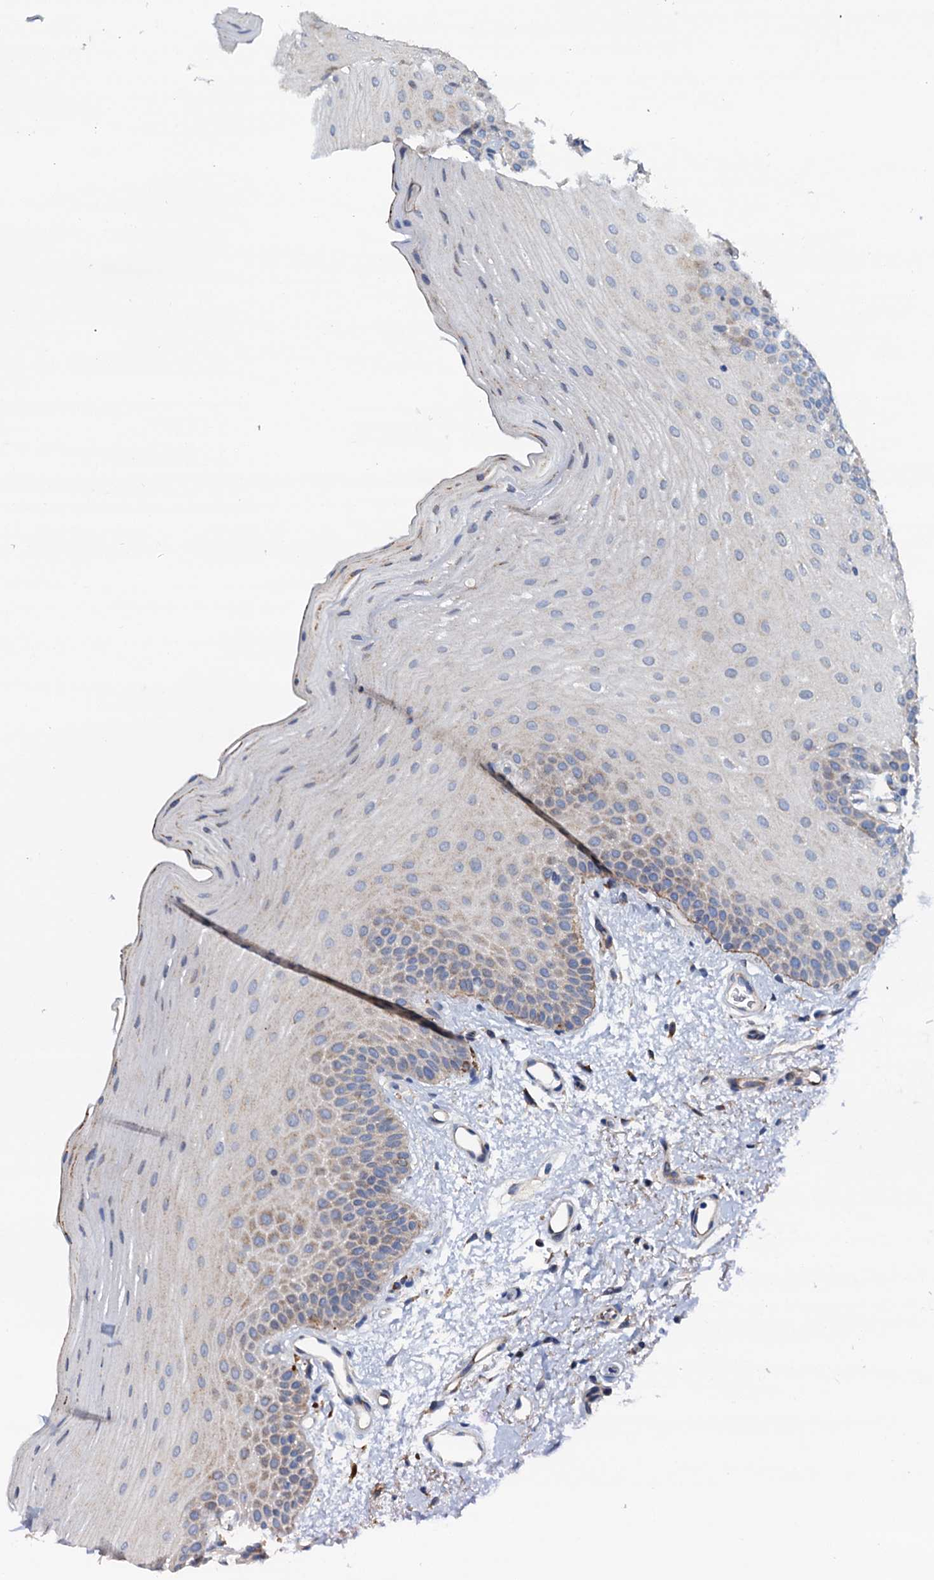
{"staining": {"intensity": "weak", "quantity": "<25%", "location": "cytoplasmic/membranous"}, "tissue": "oral mucosa", "cell_type": "Squamous epithelial cells", "image_type": "normal", "snomed": [{"axis": "morphology", "description": "Normal tissue, NOS"}, {"axis": "topography", "description": "Oral tissue"}], "caption": "Human oral mucosa stained for a protein using IHC demonstrates no positivity in squamous epithelial cells.", "gene": "RASSF9", "patient": {"sex": "male", "age": 68}}